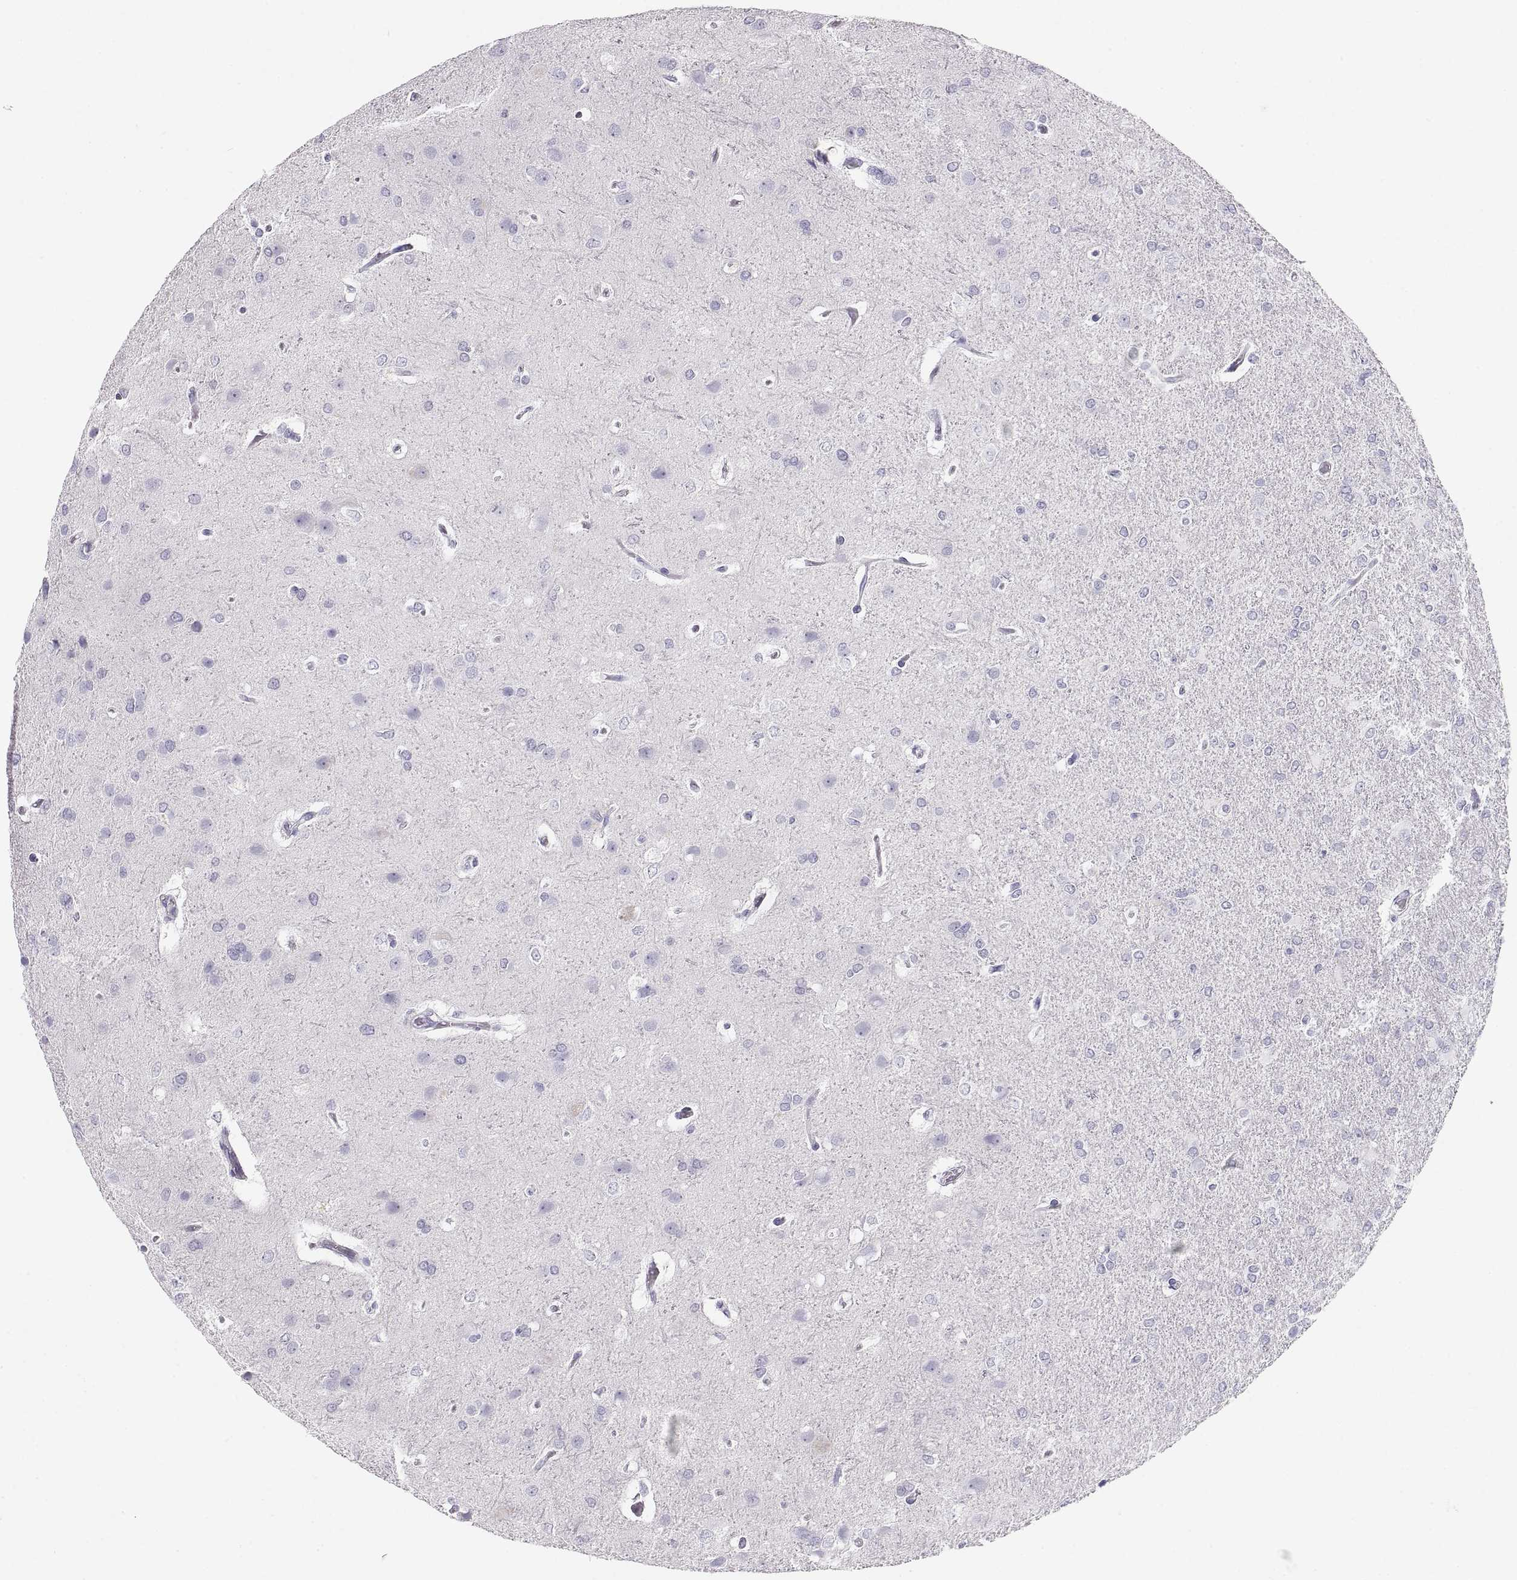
{"staining": {"intensity": "negative", "quantity": "none", "location": "none"}, "tissue": "glioma", "cell_type": "Tumor cells", "image_type": "cancer", "snomed": [{"axis": "morphology", "description": "Glioma, malignant, High grade"}, {"axis": "topography", "description": "Brain"}], "caption": "Tumor cells are negative for protein expression in human glioma.", "gene": "SEMG1", "patient": {"sex": "male", "age": 68}}